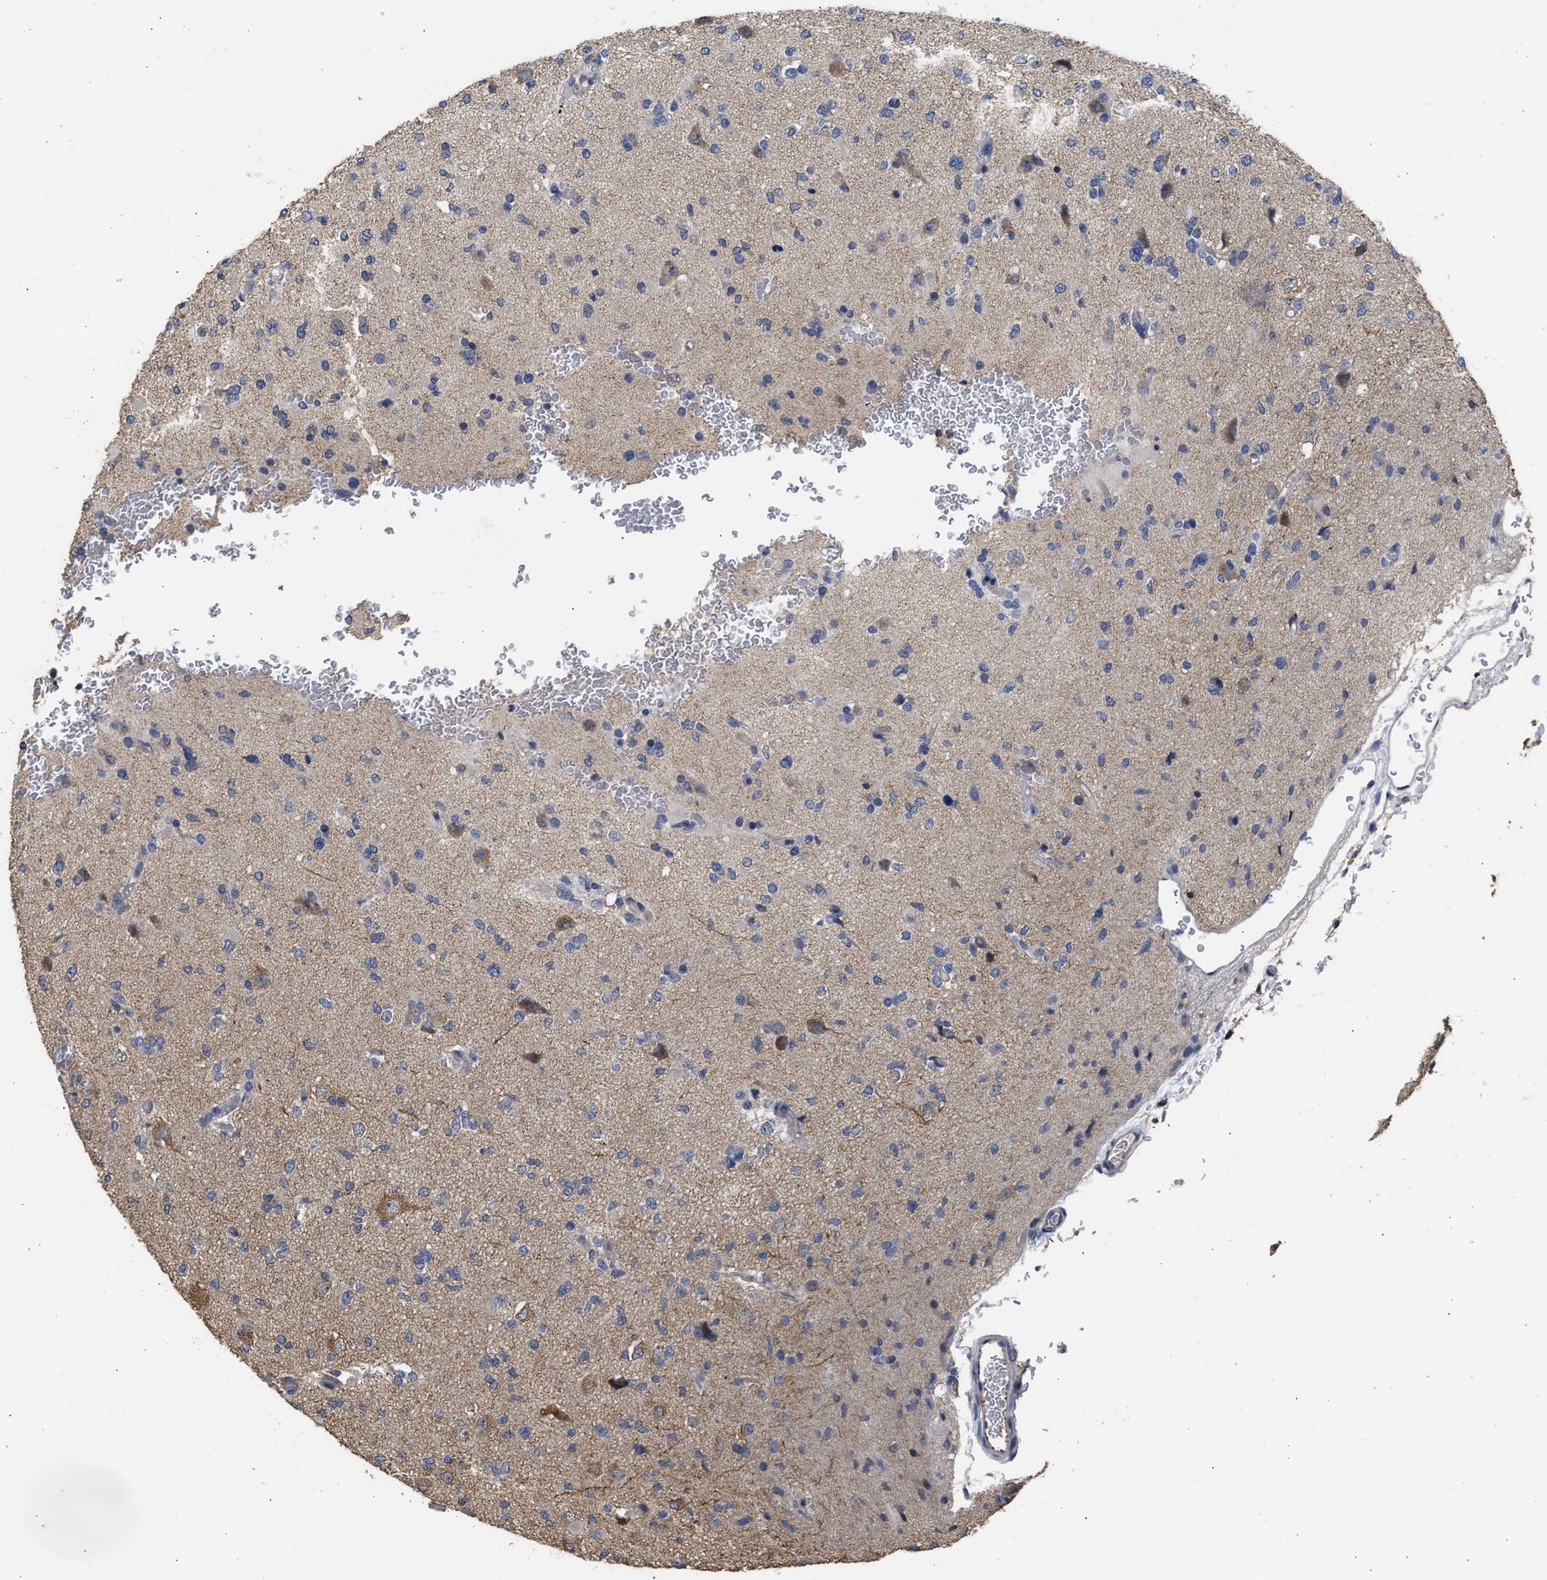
{"staining": {"intensity": "moderate", "quantity": "<25%", "location": "cytoplasmic/membranous"}, "tissue": "glioma", "cell_type": "Tumor cells", "image_type": "cancer", "snomed": [{"axis": "morphology", "description": "Glioma, malignant, Low grade"}, {"axis": "topography", "description": "Brain"}], "caption": "This is a micrograph of immunohistochemistry (IHC) staining of malignant glioma (low-grade), which shows moderate staining in the cytoplasmic/membranous of tumor cells.", "gene": "SPINT2", "patient": {"sex": "female", "age": 22}}